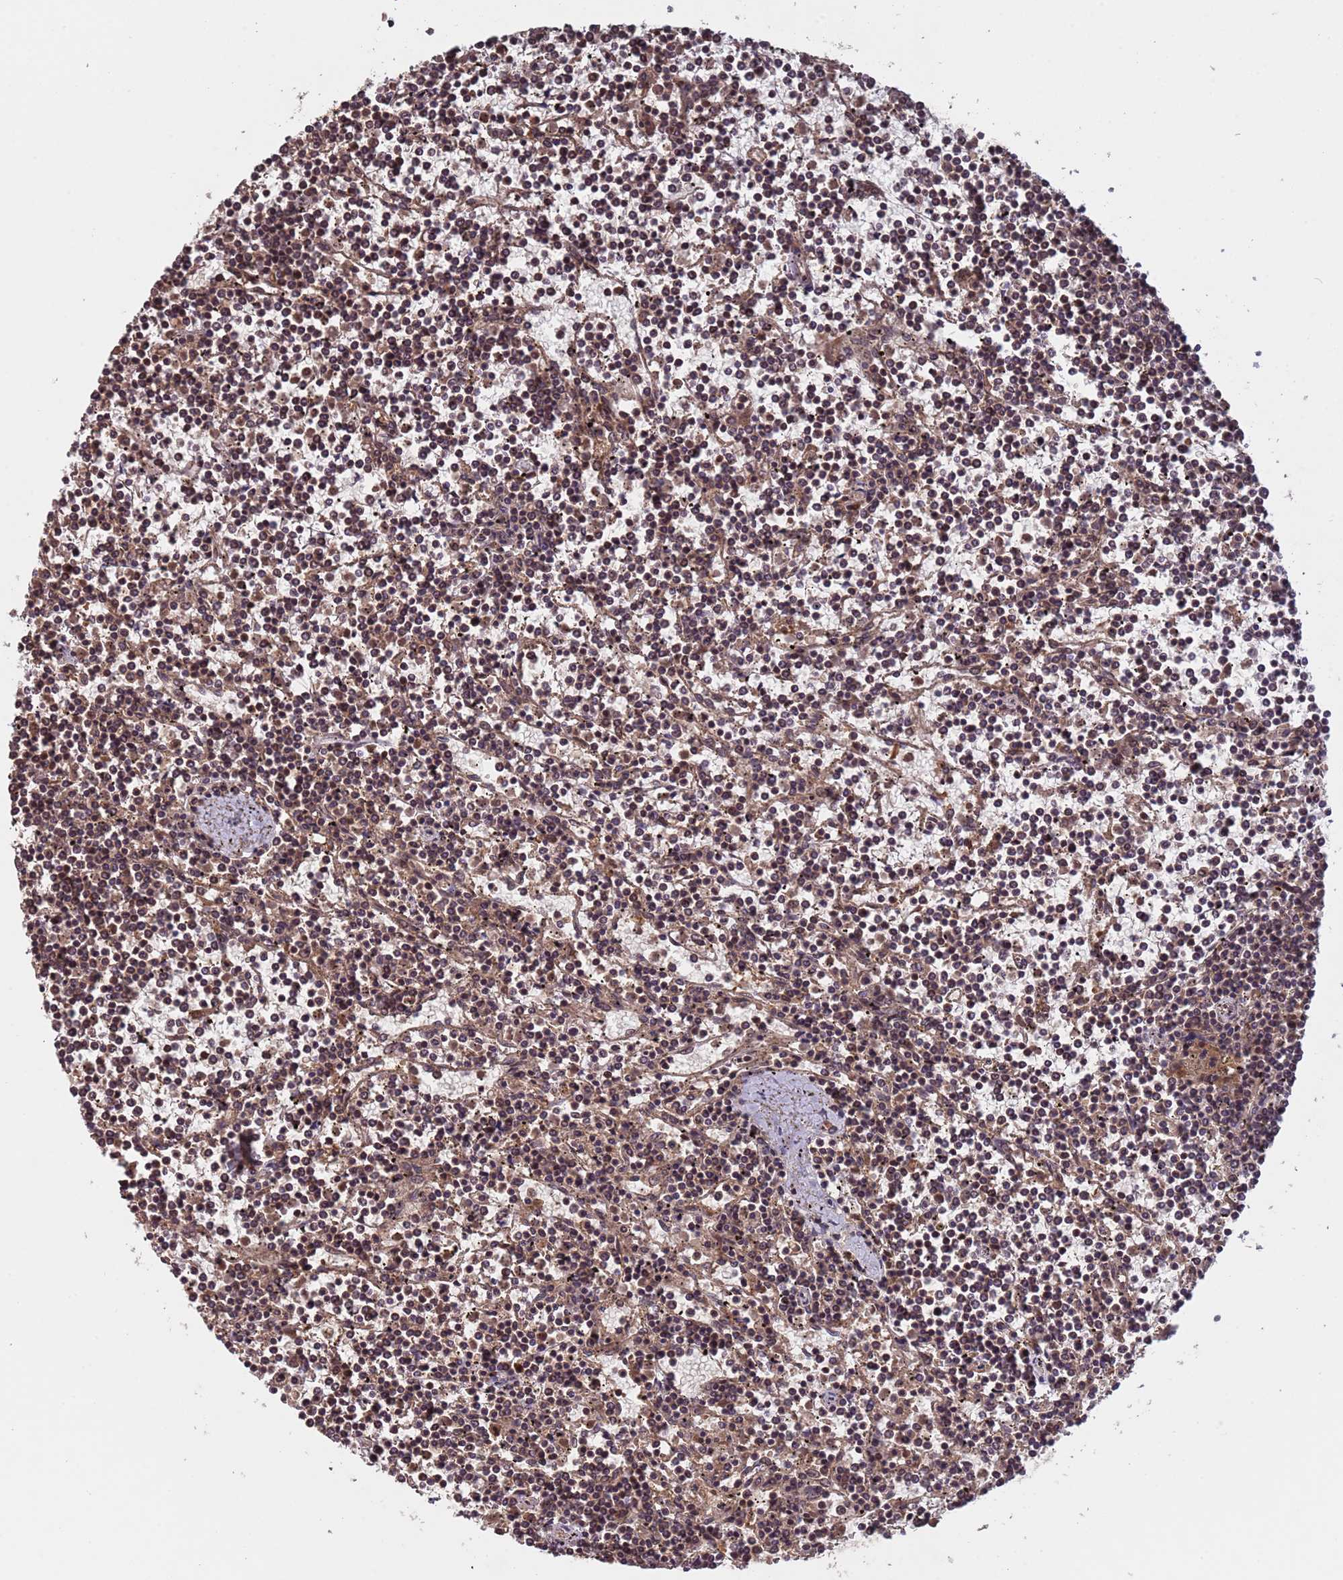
{"staining": {"intensity": "moderate", "quantity": ">75%", "location": "cytoplasmic/membranous"}, "tissue": "lymphoma", "cell_type": "Tumor cells", "image_type": "cancer", "snomed": [{"axis": "morphology", "description": "Malignant lymphoma, non-Hodgkin's type, Low grade"}, {"axis": "topography", "description": "Spleen"}], "caption": "Tumor cells reveal medium levels of moderate cytoplasmic/membranous expression in about >75% of cells in human lymphoma. The protein of interest is stained brown, and the nuclei are stained in blue (DAB IHC with brightfield microscopy, high magnification).", "gene": "ERI1", "patient": {"sex": "female", "age": 19}}